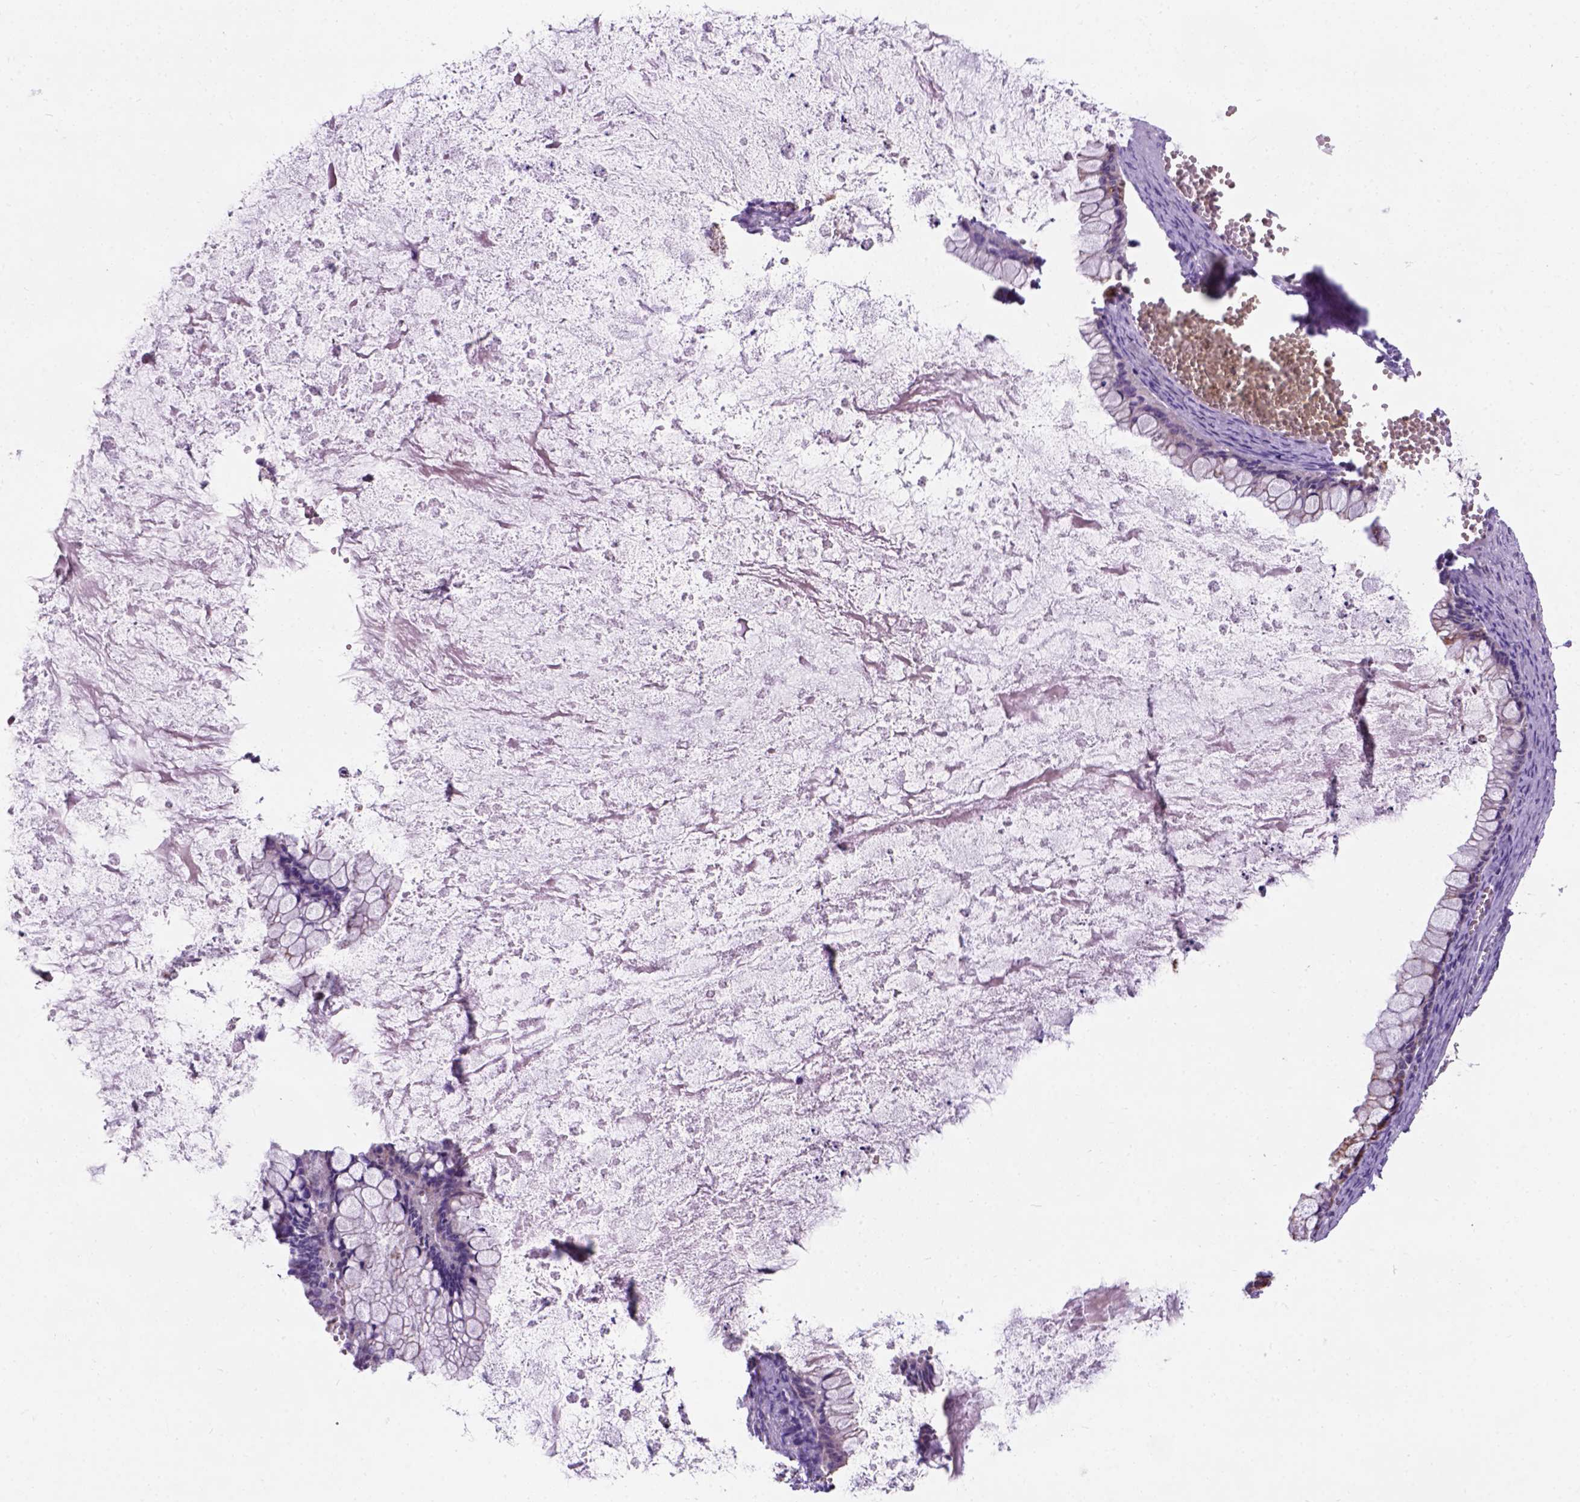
{"staining": {"intensity": "negative", "quantity": "none", "location": "none"}, "tissue": "ovarian cancer", "cell_type": "Tumor cells", "image_type": "cancer", "snomed": [{"axis": "morphology", "description": "Cystadenocarcinoma, mucinous, NOS"}, {"axis": "topography", "description": "Ovary"}], "caption": "A photomicrograph of human ovarian cancer is negative for staining in tumor cells.", "gene": "L2HGDH", "patient": {"sex": "female", "age": 67}}